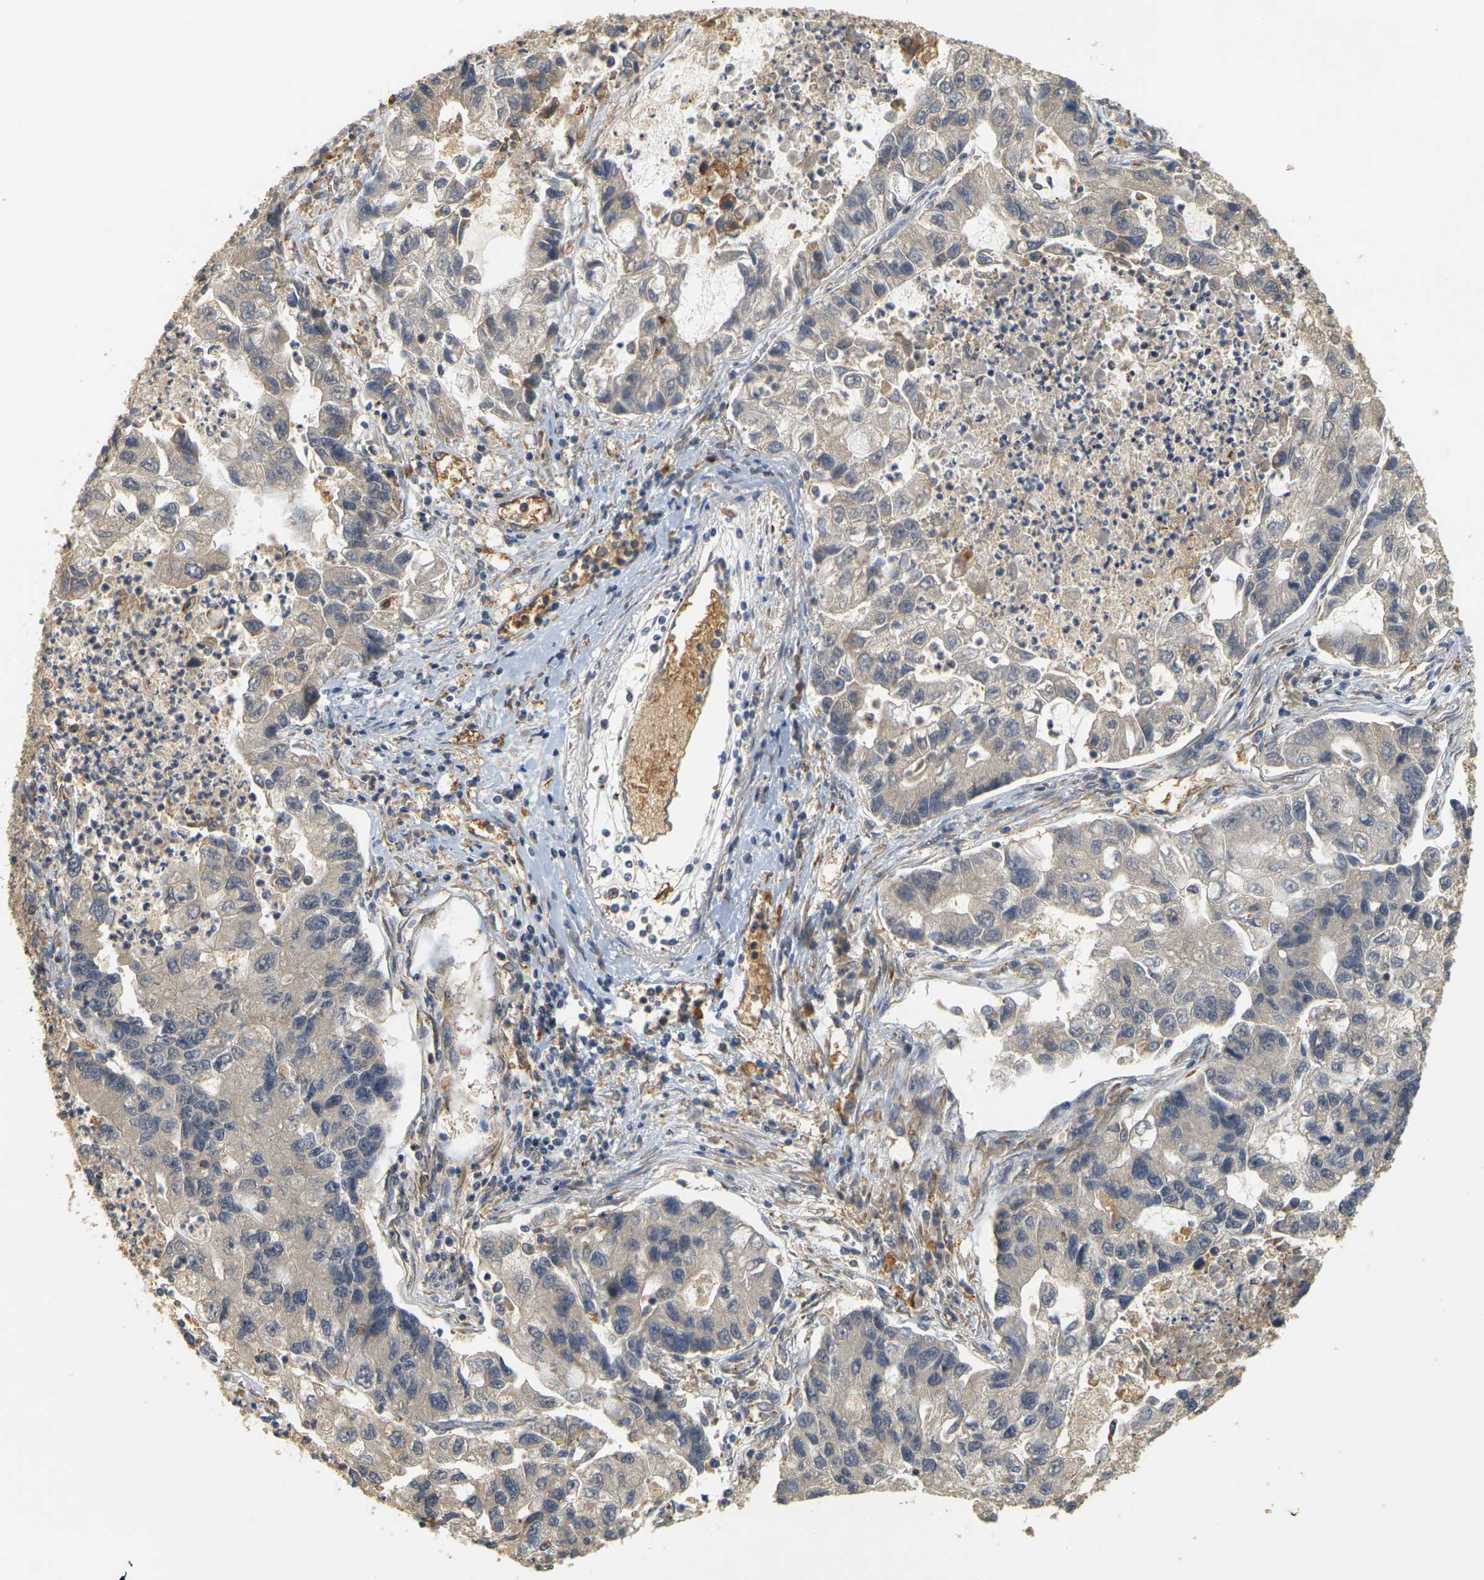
{"staining": {"intensity": "negative", "quantity": "none", "location": "none"}, "tissue": "lung cancer", "cell_type": "Tumor cells", "image_type": "cancer", "snomed": [{"axis": "morphology", "description": "Adenocarcinoma, NOS"}, {"axis": "topography", "description": "Lung"}], "caption": "Immunohistochemistry histopathology image of neoplastic tissue: adenocarcinoma (lung) stained with DAB (3,3'-diaminobenzidine) exhibits no significant protein expression in tumor cells.", "gene": "MEGF9", "patient": {"sex": "female", "age": 51}}